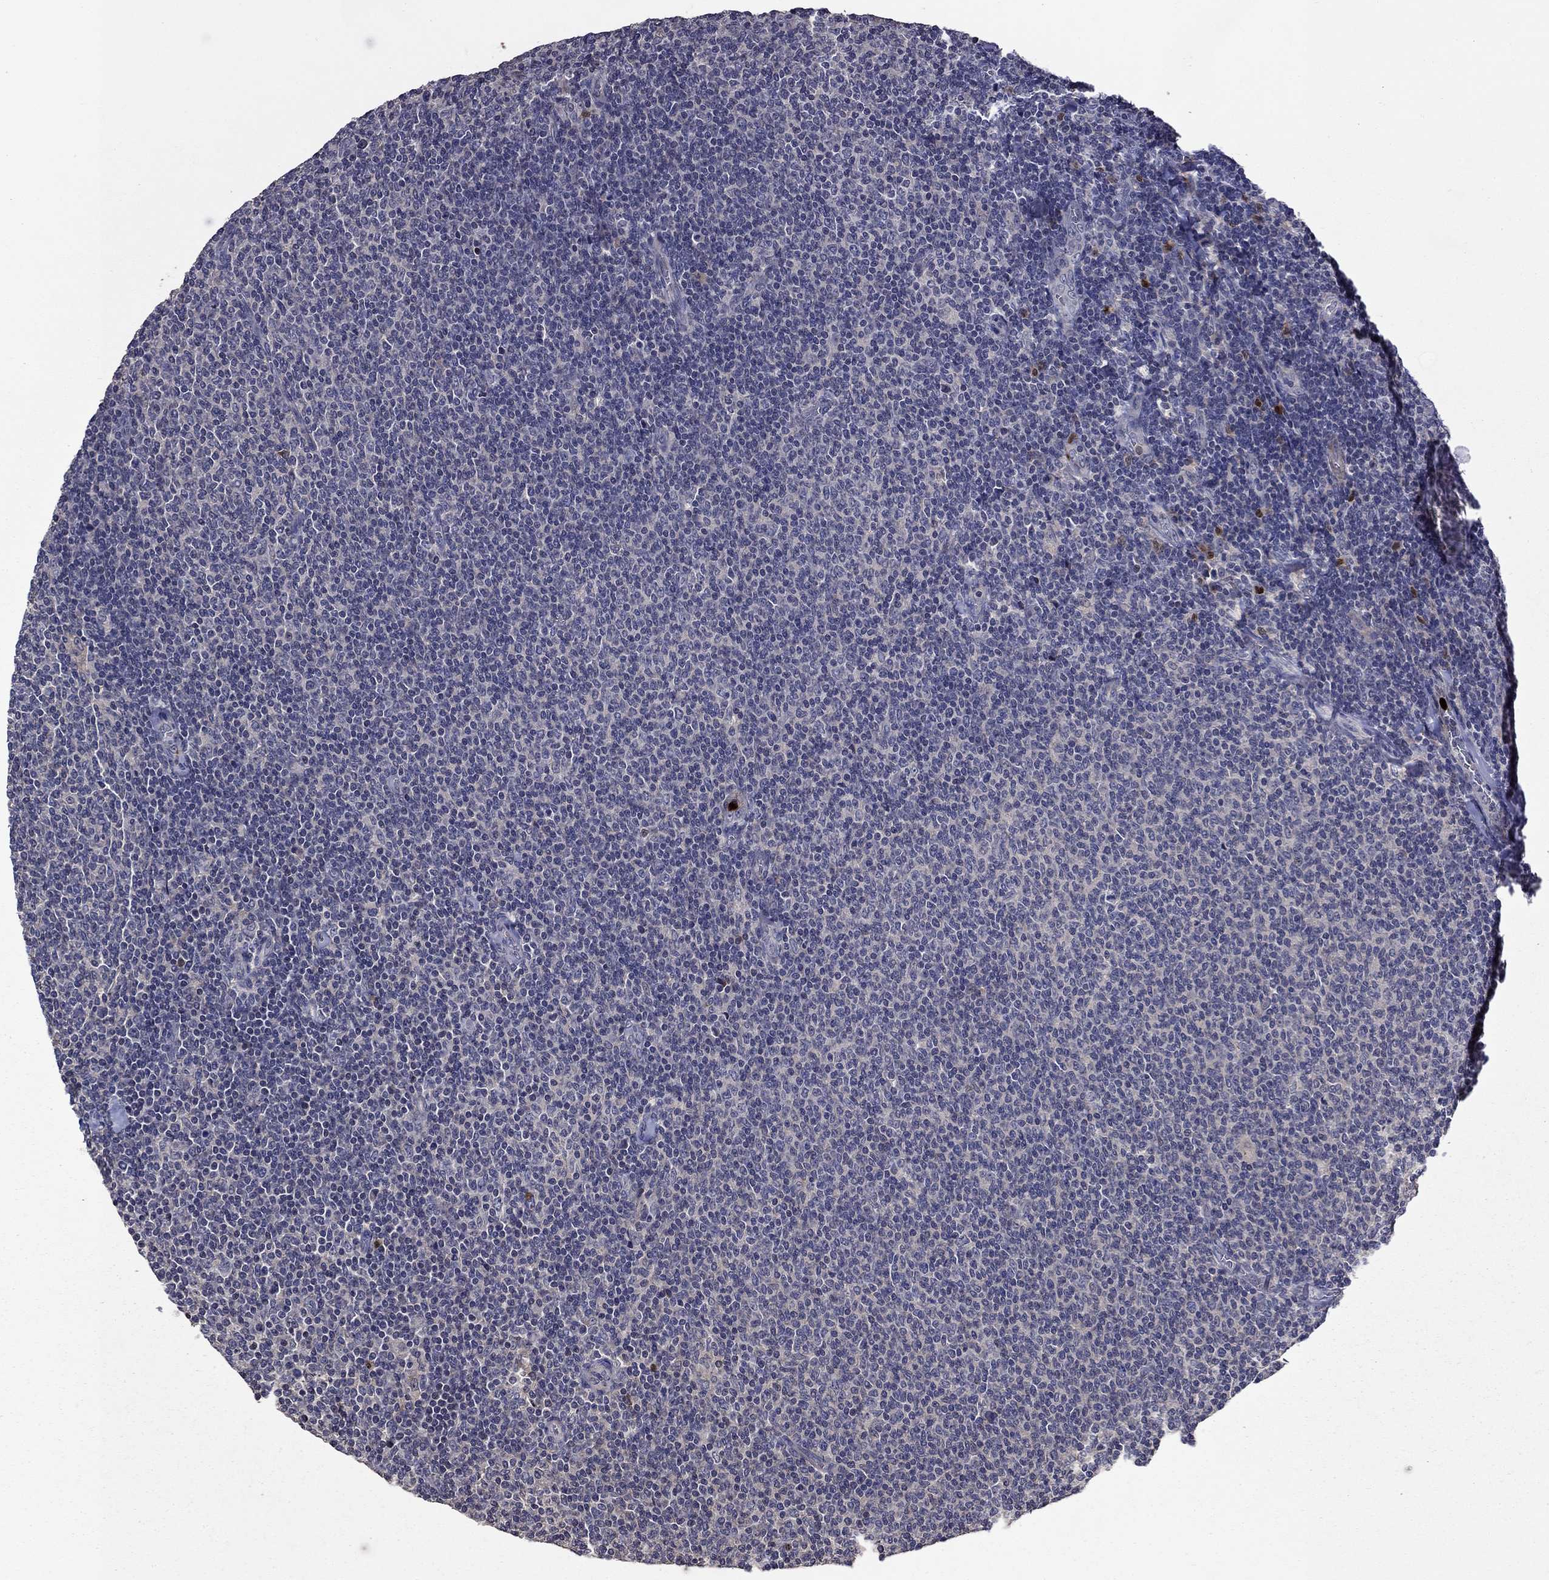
{"staining": {"intensity": "negative", "quantity": "none", "location": "none"}, "tissue": "lymphoma", "cell_type": "Tumor cells", "image_type": "cancer", "snomed": [{"axis": "morphology", "description": "Malignant lymphoma, non-Hodgkin's type, Low grade"}, {"axis": "topography", "description": "Lymph node"}], "caption": "The IHC photomicrograph has no significant staining in tumor cells of malignant lymphoma, non-Hodgkin's type (low-grade) tissue.", "gene": "SATB1", "patient": {"sex": "male", "age": 52}}